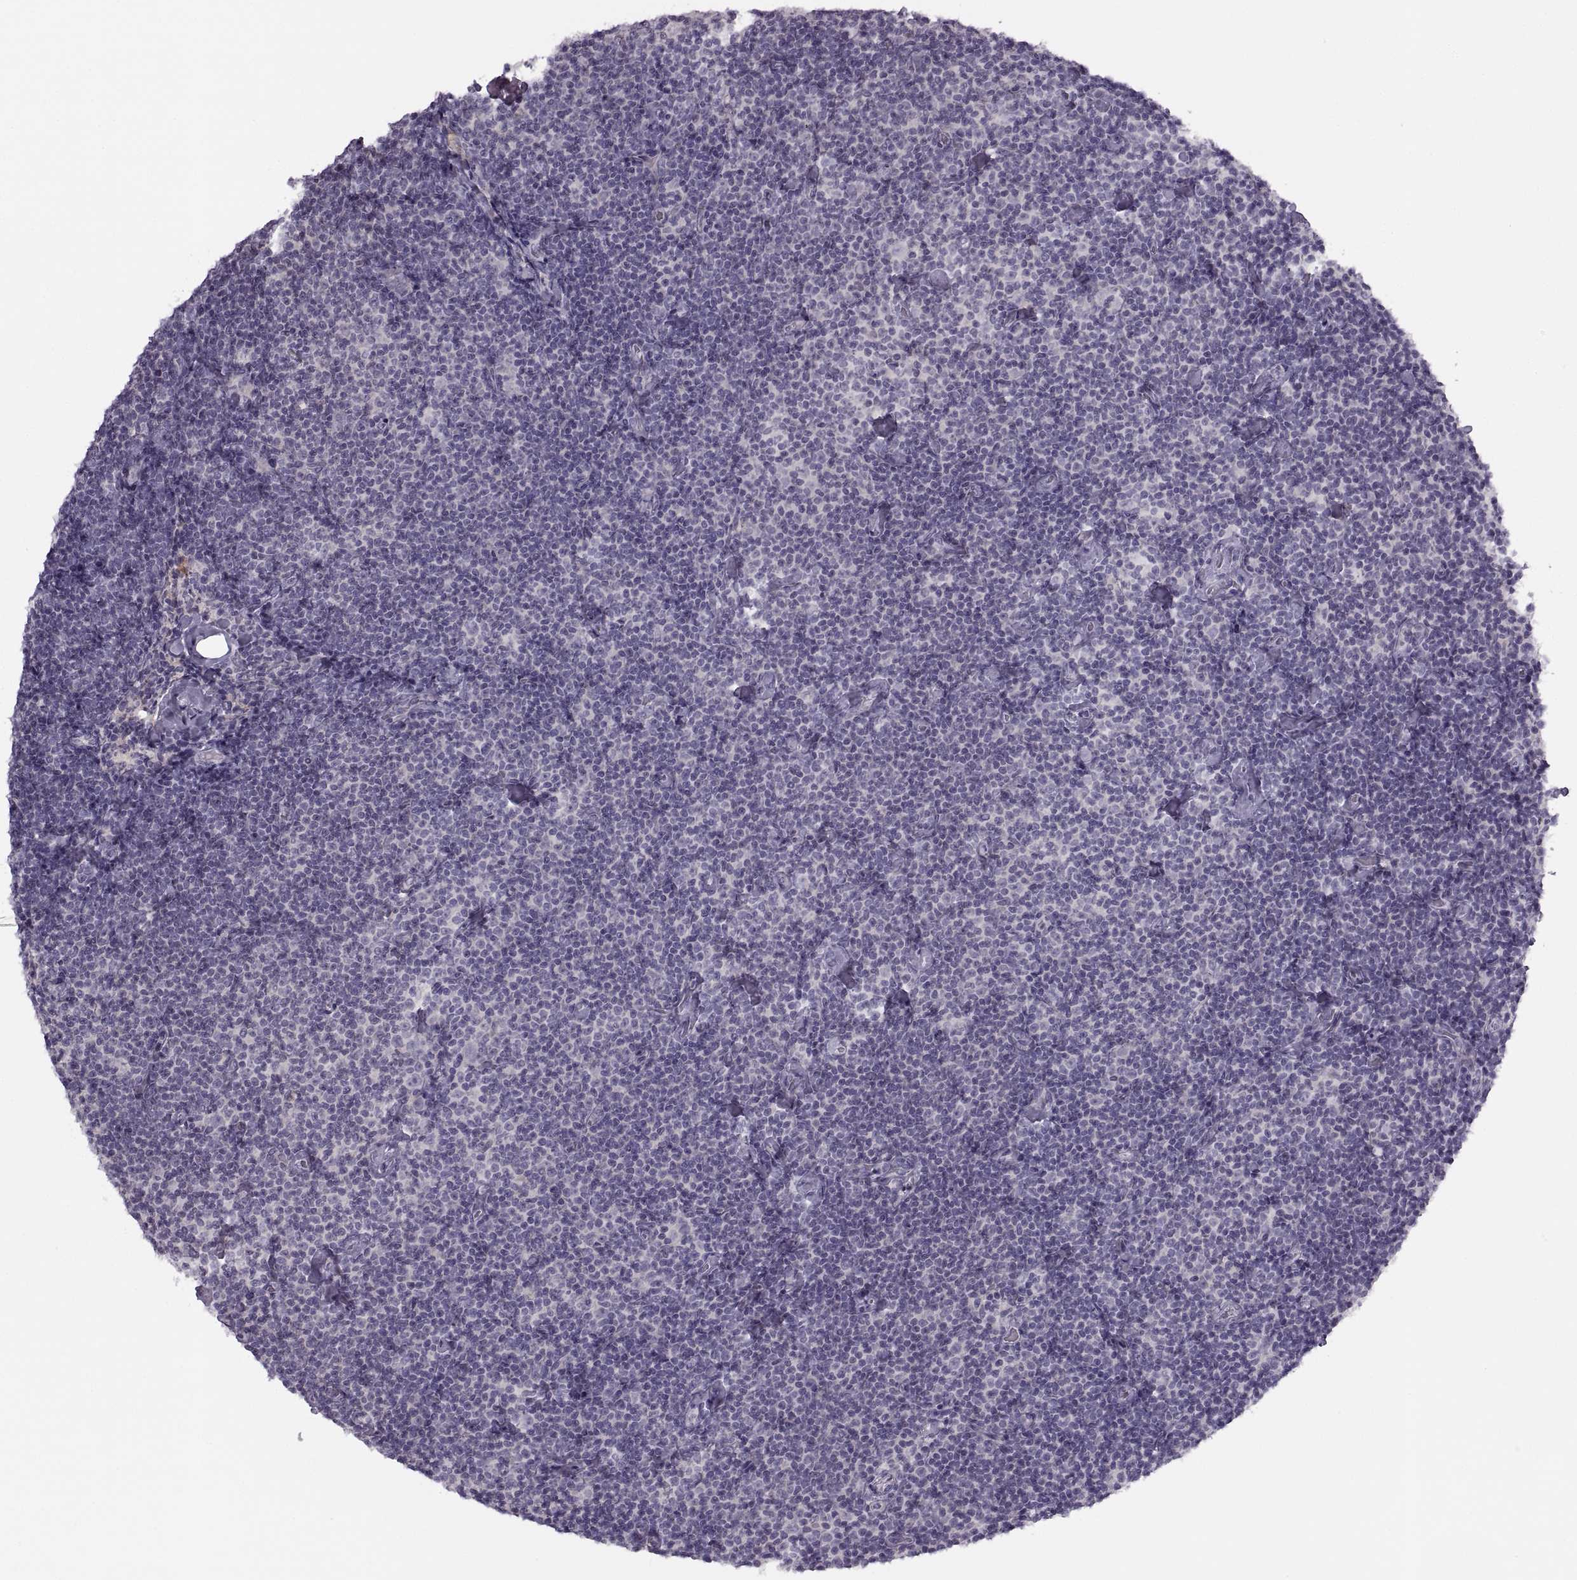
{"staining": {"intensity": "negative", "quantity": "none", "location": "none"}, "tissue": "lymphoma", "cell_type": "Tumor cells", "image_type": "cancer", "snomed": [{"axis": "morphology", "description": "Malignant lymphoma, non-Hodgkin's type, Low grade"}, {"axis": "topography", "description": "Lymph node"}], "caption": "This is an immunohistochemistry histopathology image of lymphoma. There is no positivity in tumor cells.", "gene": "H2AP", "patient": {"sex": "male", "age": 81}}